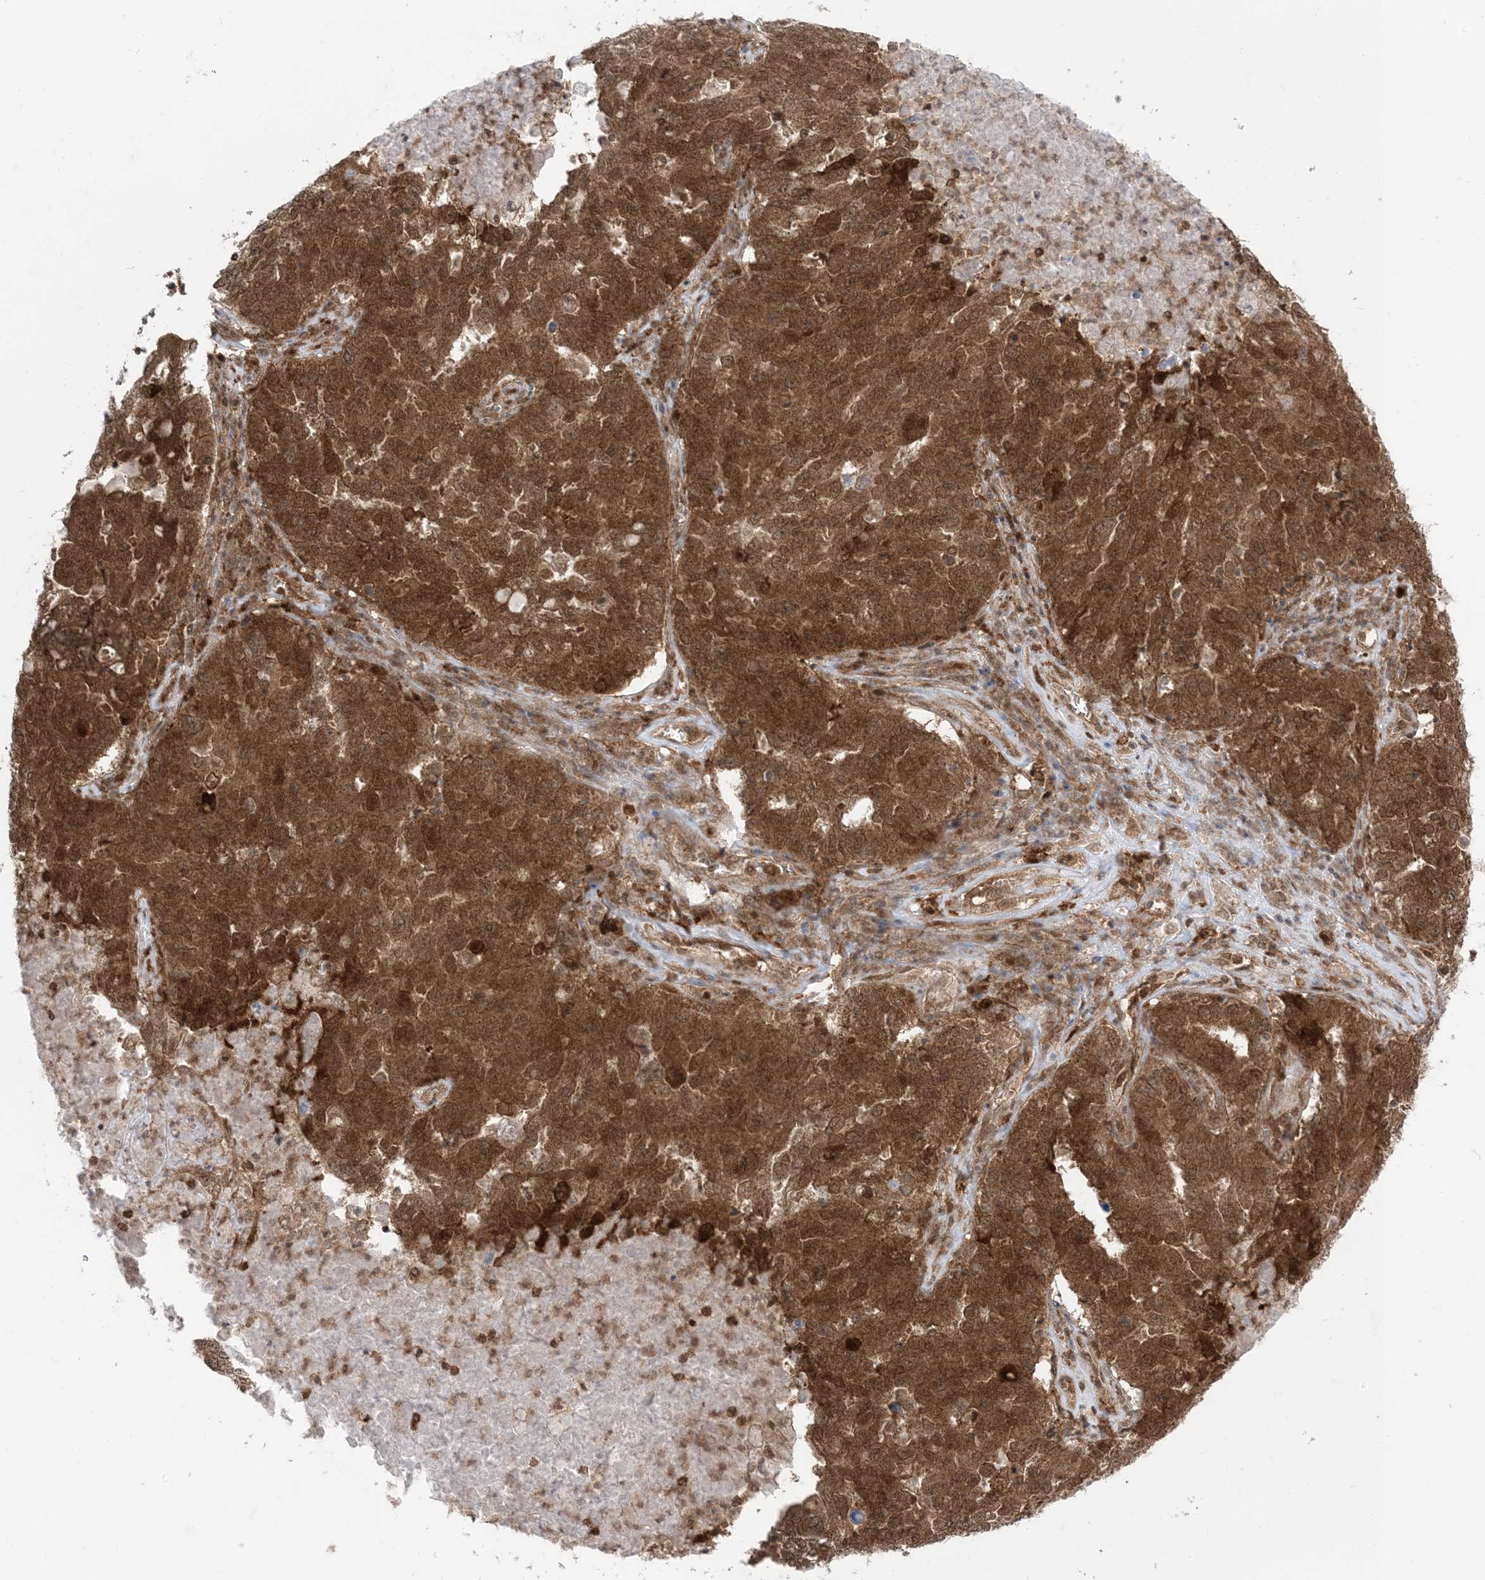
{"staining": {"intensity": "strong", "quantity": ">75%", "location": "cytoplasmic/membranous,nuclear"}, "tissue": "ovarian cancer", "cell_type": "Tumor cells", "image_type": "cancer", "snomed": [{"axis": "morphology", "description": "Carcinoma, endometroid"}, {"axis": "topography", "description": "Ovary"}], "caption": "Strong cytoplasmic/membranous and nuclear positivity for a protein is identified in about >75% of tumor cells of ovarian cancer (endometroid carcinoma) using IHC.", "gene": "PTPA", "patient": {"sex": "female", "age": 62}}